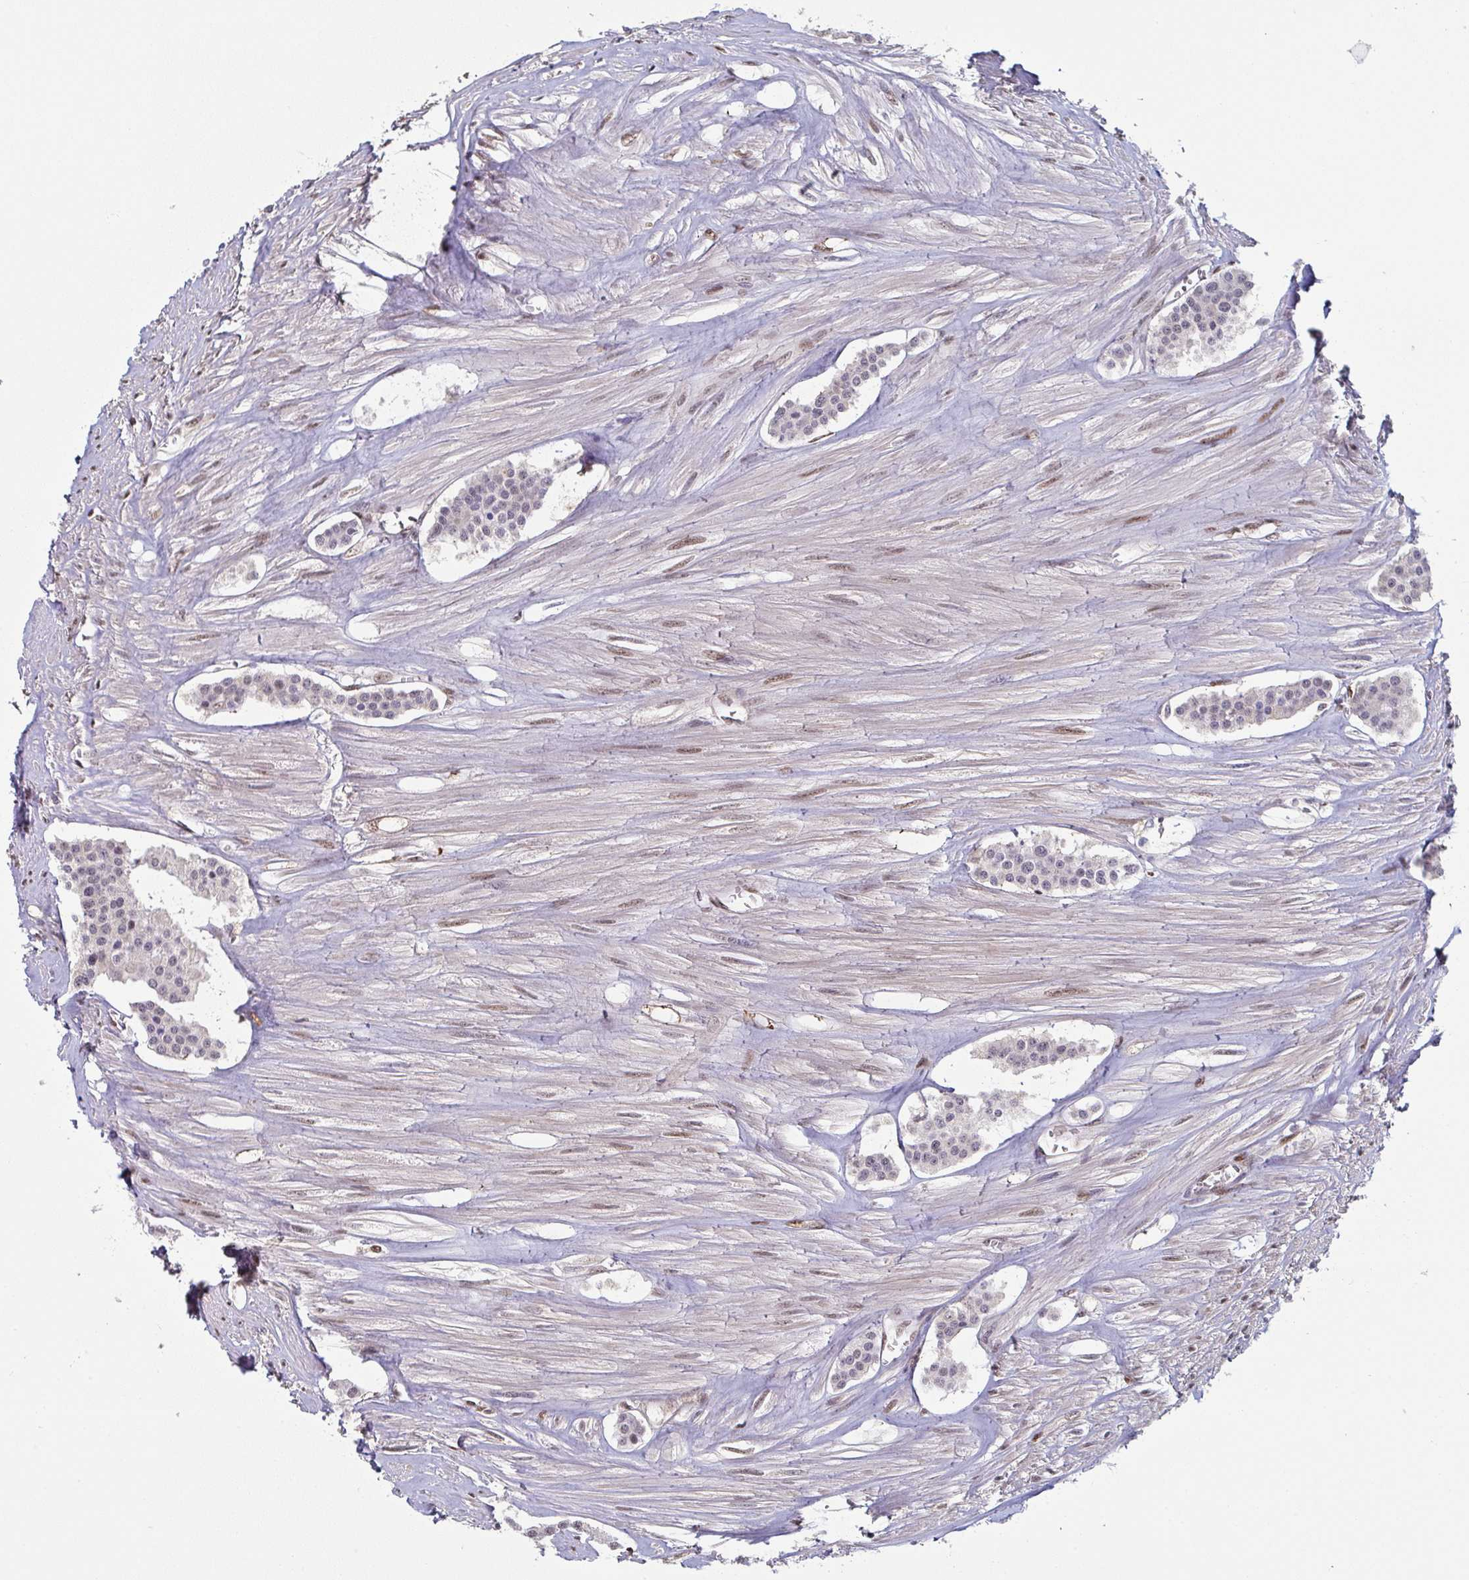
{"staining": {"intensity": "moderate", "quantity": "25%-75%", "location": "nuclear"}, "tissue": "carcinoid", "cell_type": "Tumor cells", "image_type": "cancer", "snomed": [{"axis": "morphology", "description": "Carcinoid, malignant, NOS"}, {"axis": "topography", "description": "Small intestine"}], "caption": "A high-resolution image shows IHC staining of carcinoid, which shows moderate nuclear expression in approximately 25%-75% of tumor cells.", "gene": "ACD", "patient": {"sex": "male", "age": 60}}